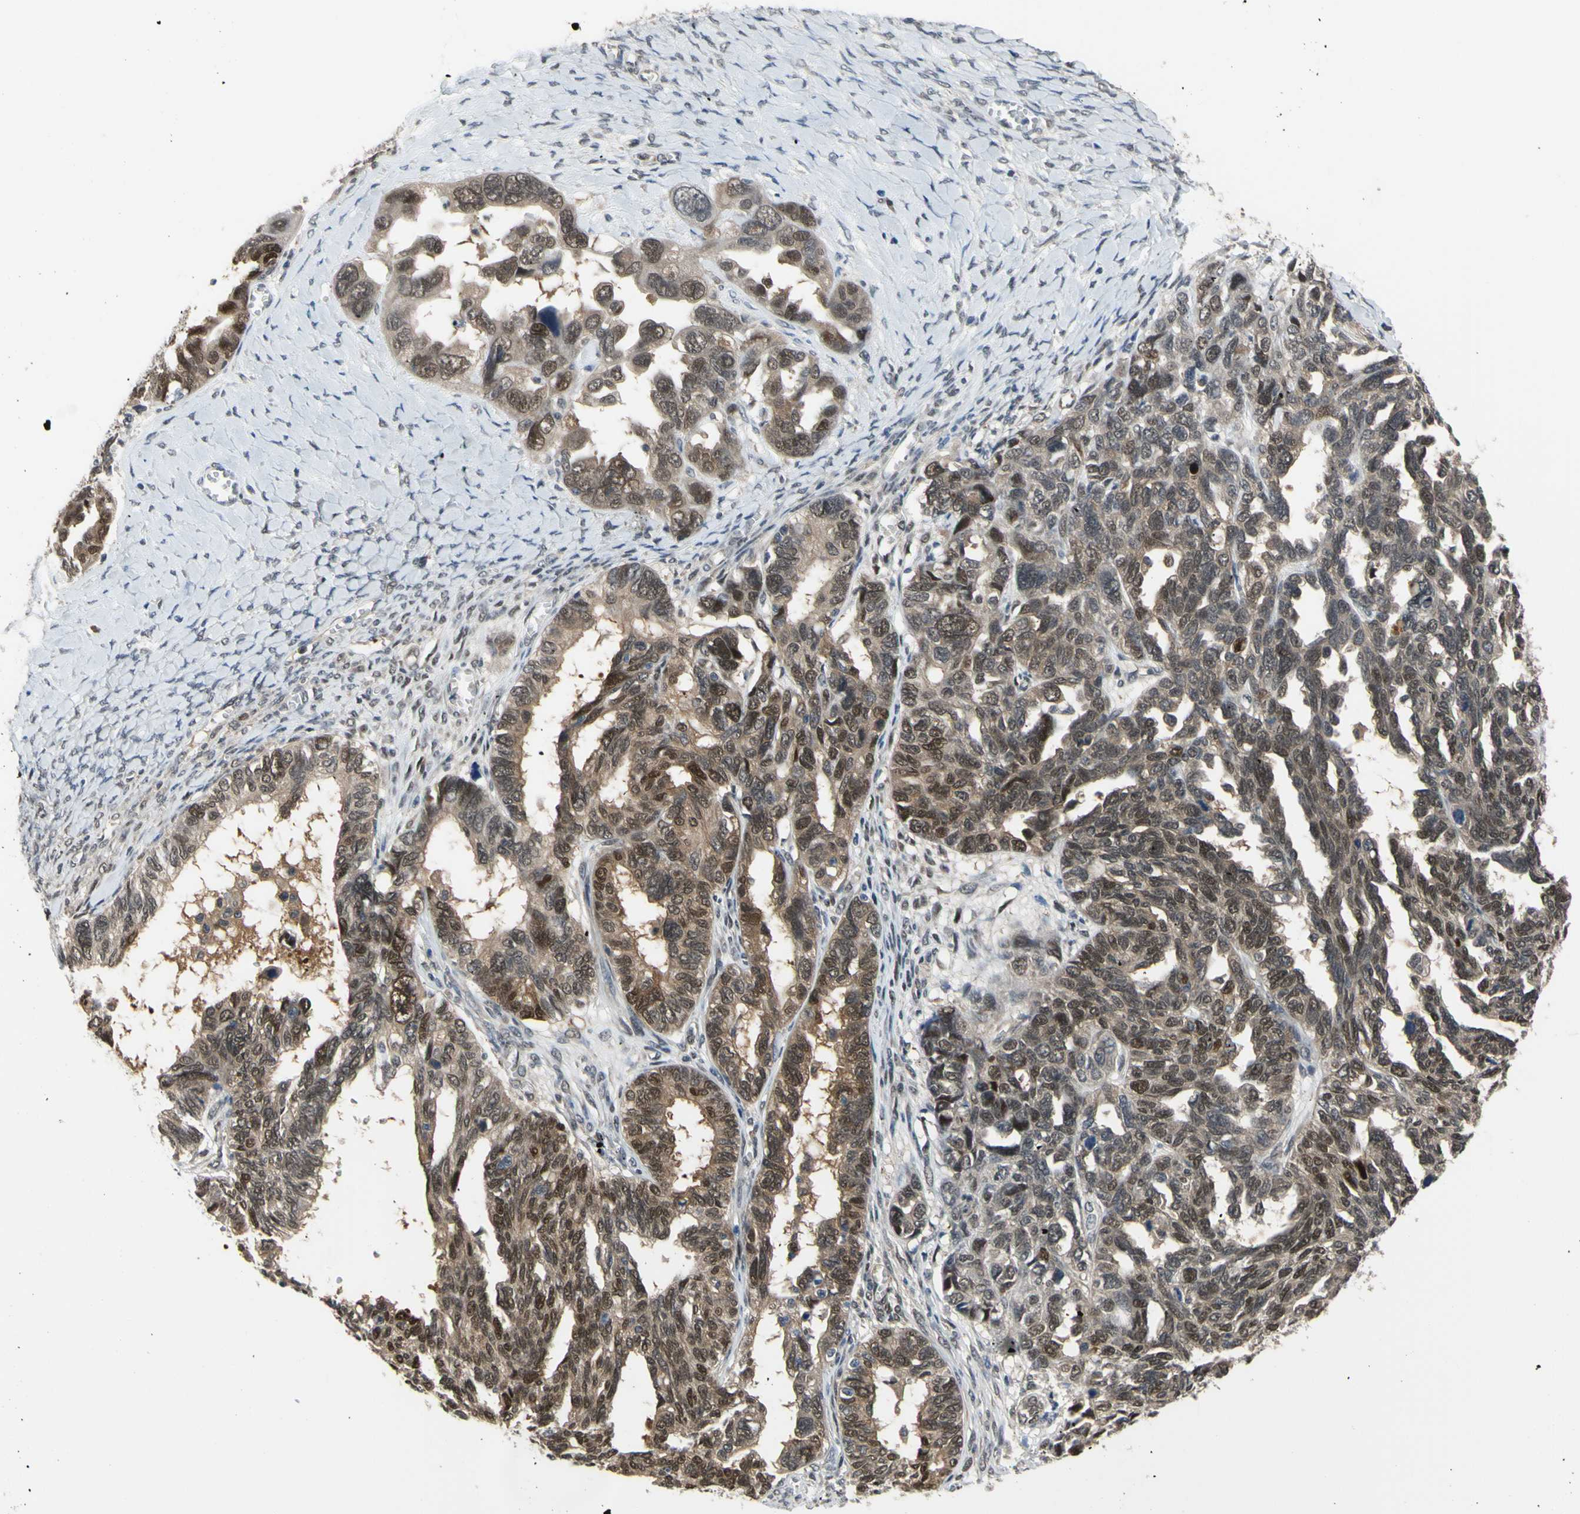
{"staining": {"intensity": "moderate", "quantity": ">75%", "location": "cytoplasmic/membranous,nuclear"}, "tissue": "ovarian cancer", "cell_type": "Tumor cells", "image_type": "cancer", "snomed": [{"axis": "morphology", "description": "Cystadenocarcinoma, serous, NOS"}, {"axis": "topography", "description": "Ovary"}], "caption": "High-power microscopy captured an immunohistochemistry histopathology image of serous cystadenocarcinoma (ovarian), revealing moderate cytoplasmic/membranous and nuclear expression in about >75% of tumor cells.", "gene": "HSPA4", "patient": {"sex": "female", "age": 79}}